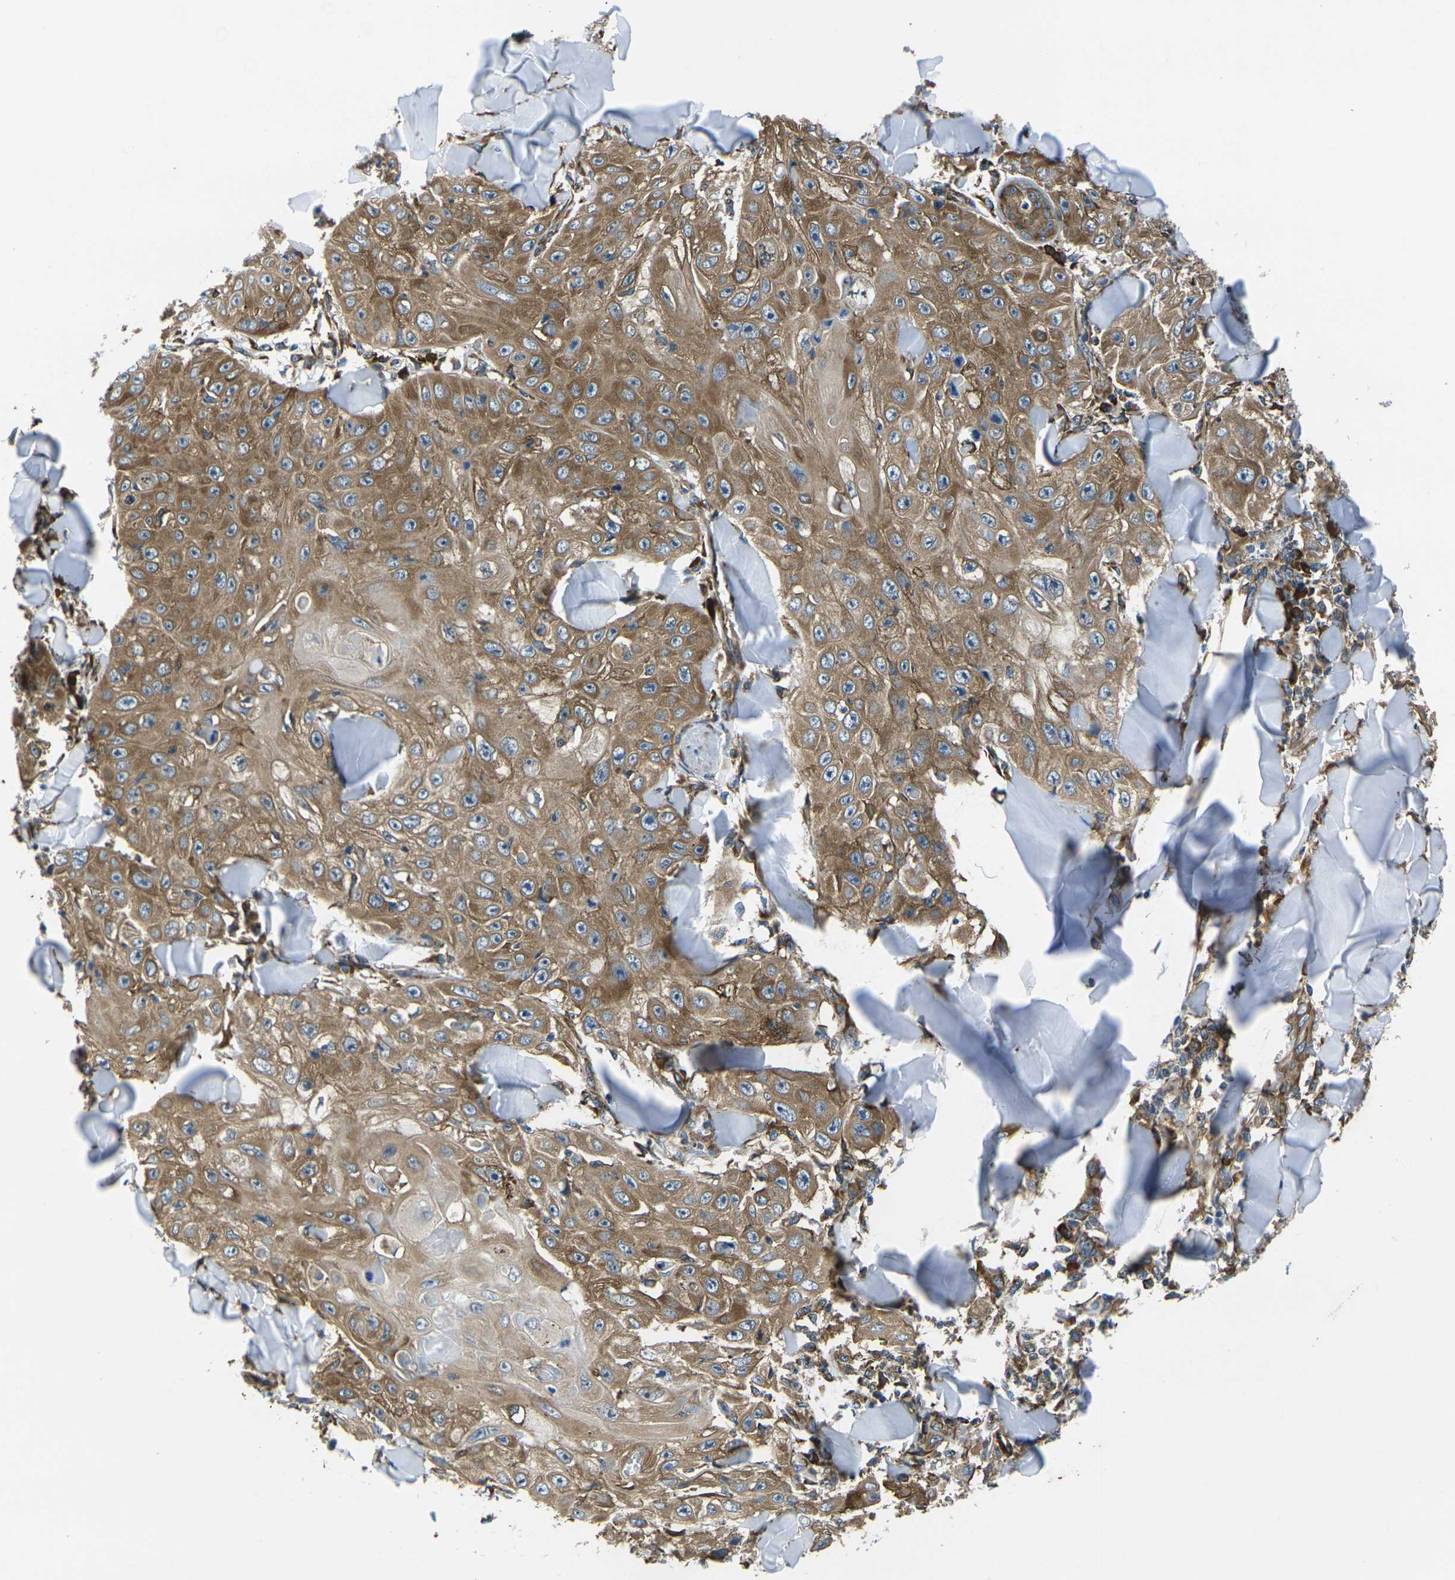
{"staining": {"intensity": "moderate", "quantity": ">75%", "location": "cytoplasmic/membranous"}, "tissue": "skin cancer", "cell_type": "Tumor cells", "image_type": "cancer", "snomed": [{"axis": "morphology", "description": "Squamous cell carcinoma, NOS"}, {"axis": "topography", "description": "Skin"}], "caption": "Tumor cells demonstrate medium levels of moderate cytoplasmic/membranous staining in about >75% of cells in human skin cancer.", "gene": "RPSA", "patient": {"sex": "male", "age": 86}}